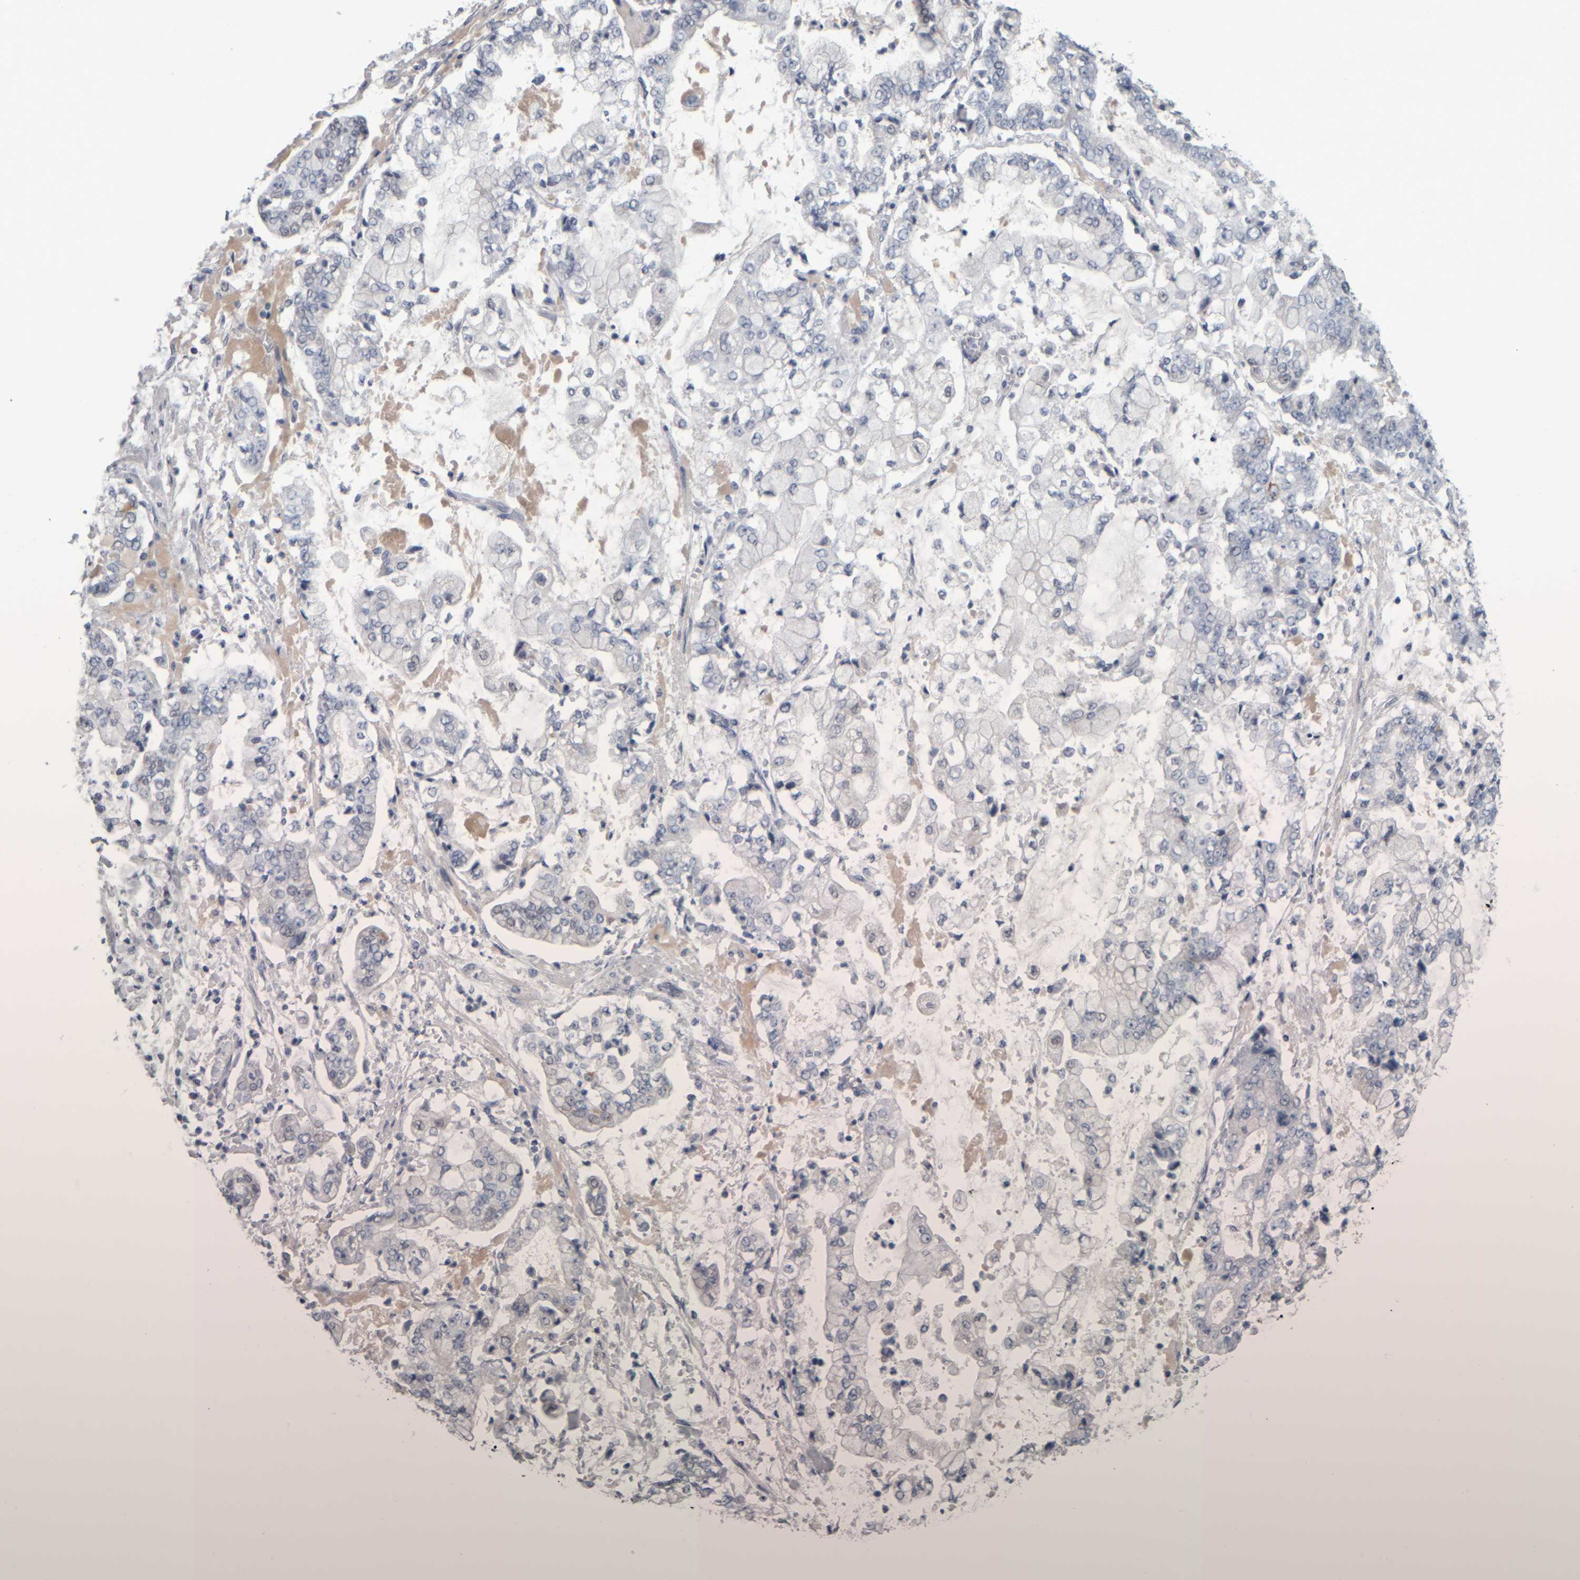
{"staining": {"intensity": "negative", "quantity": "none", "location": "none"}, "tissue": "stomach cancer", "cell_type": "Tumor cells", "image_type": "cancer", "snomed": [{"axis": "morphology", "description": "Adenocarcinoma, NOS"}, {"axis": "topography", "description": "Stomach"}], "caption": "This is a image of immunohistochemistry staining of adenocarcinoma (stomach), which shows no positivity in tumor cells.", "gene": "CAVIN4", "patient": {"sex": "male", "age": 76}}